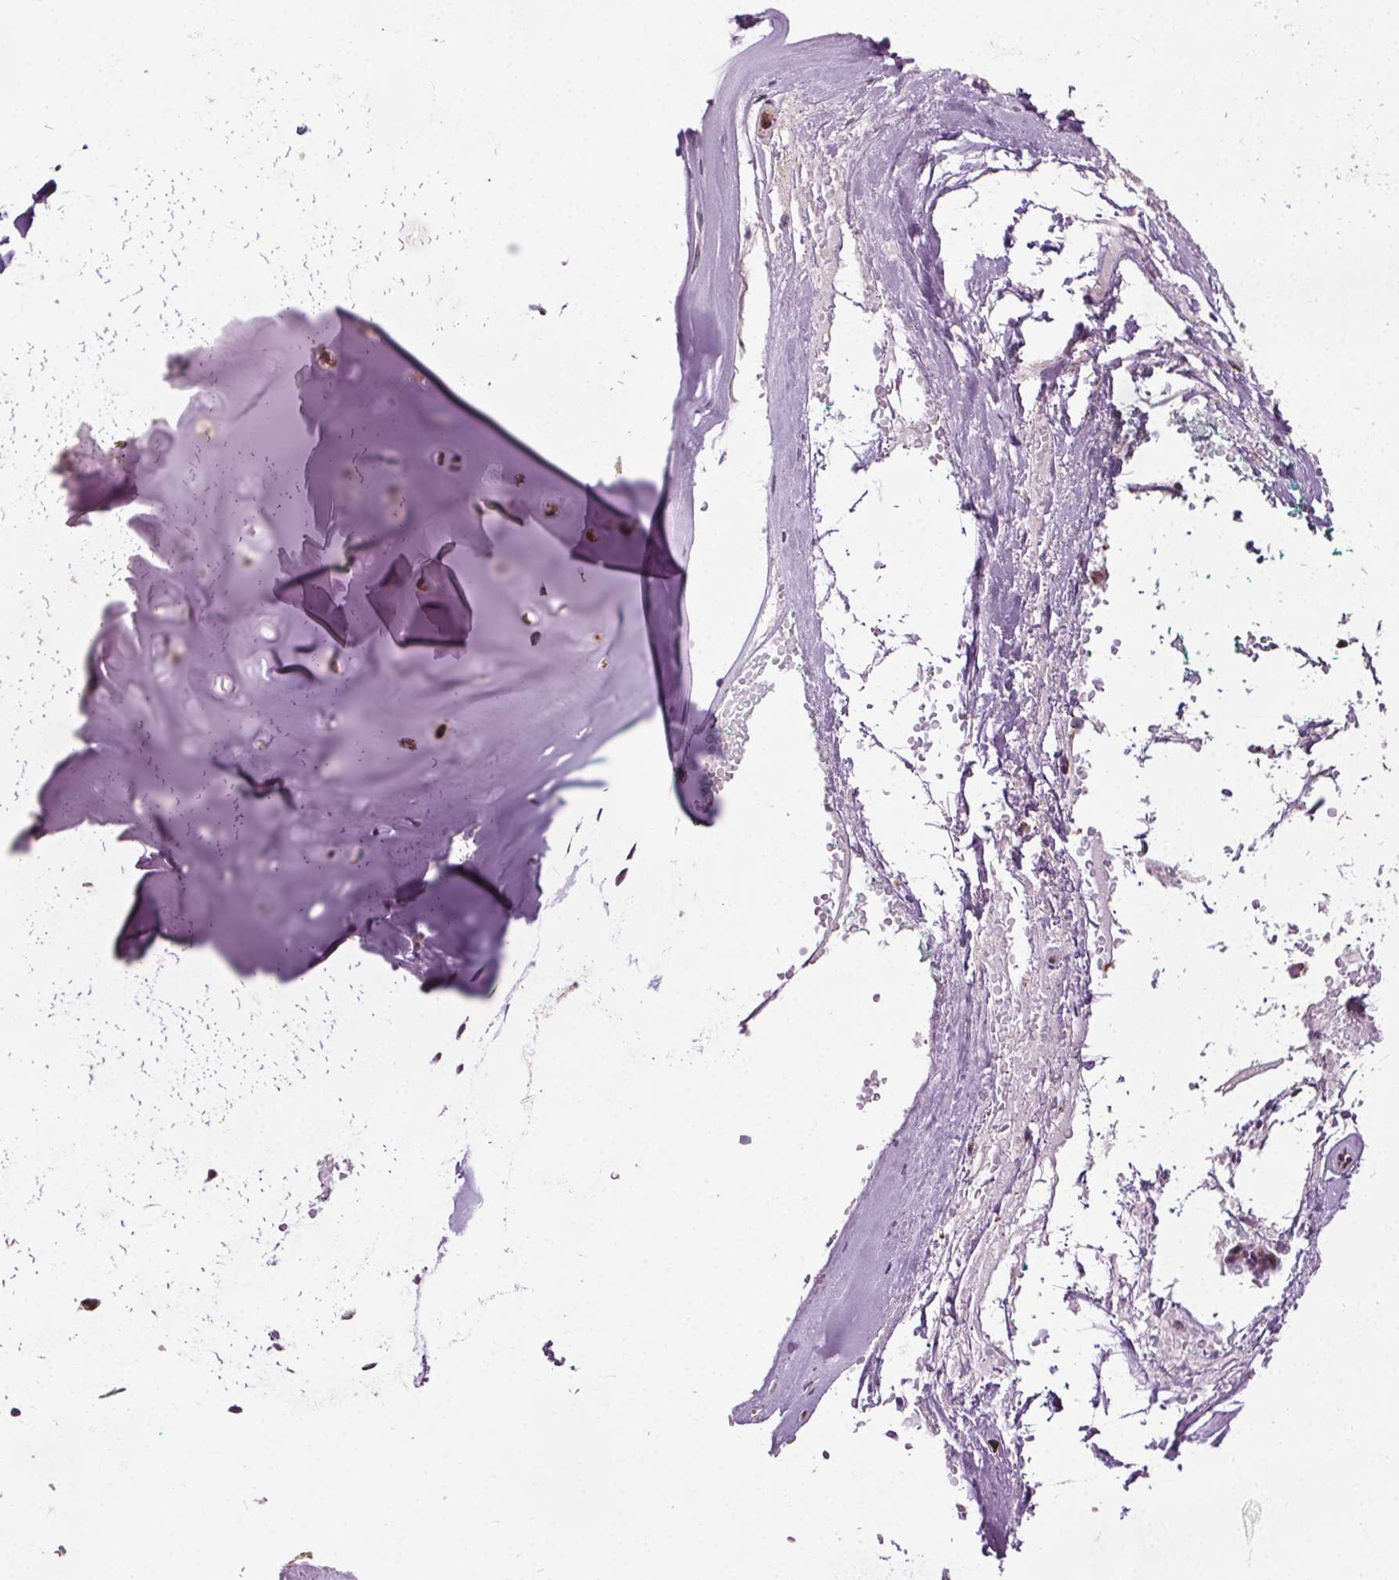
{"staining": {"intensity": "moderate", "quantity": "<25%", "location": "cytoplasmic/membranous"}, "tissue": "adipose tissue", "cell_type": "Adipocytes", "image_type": "normal", "snomed": [{"axis": "morphology", "description": "Normal tissue, NOS"}, {"axis": "morphology", "description": "Basal cell carcinoma"}, {"axis": "topography", "description": "Cartilage tissue"}, {"axis": "topography", "description": "Nasopharynx"}, {"axis": "topography", "description": "Oral tissue"}], "caption": "Protein expression analysis of unremarkable human adipose tissue reveals moderate cytoplasmic/membranous staining in approximately <25% of adipocytes. (IHC, brightfield microscopy, high magnification).", "gene": "LFNG", "patient": {"sex": "female", "age": 77}}